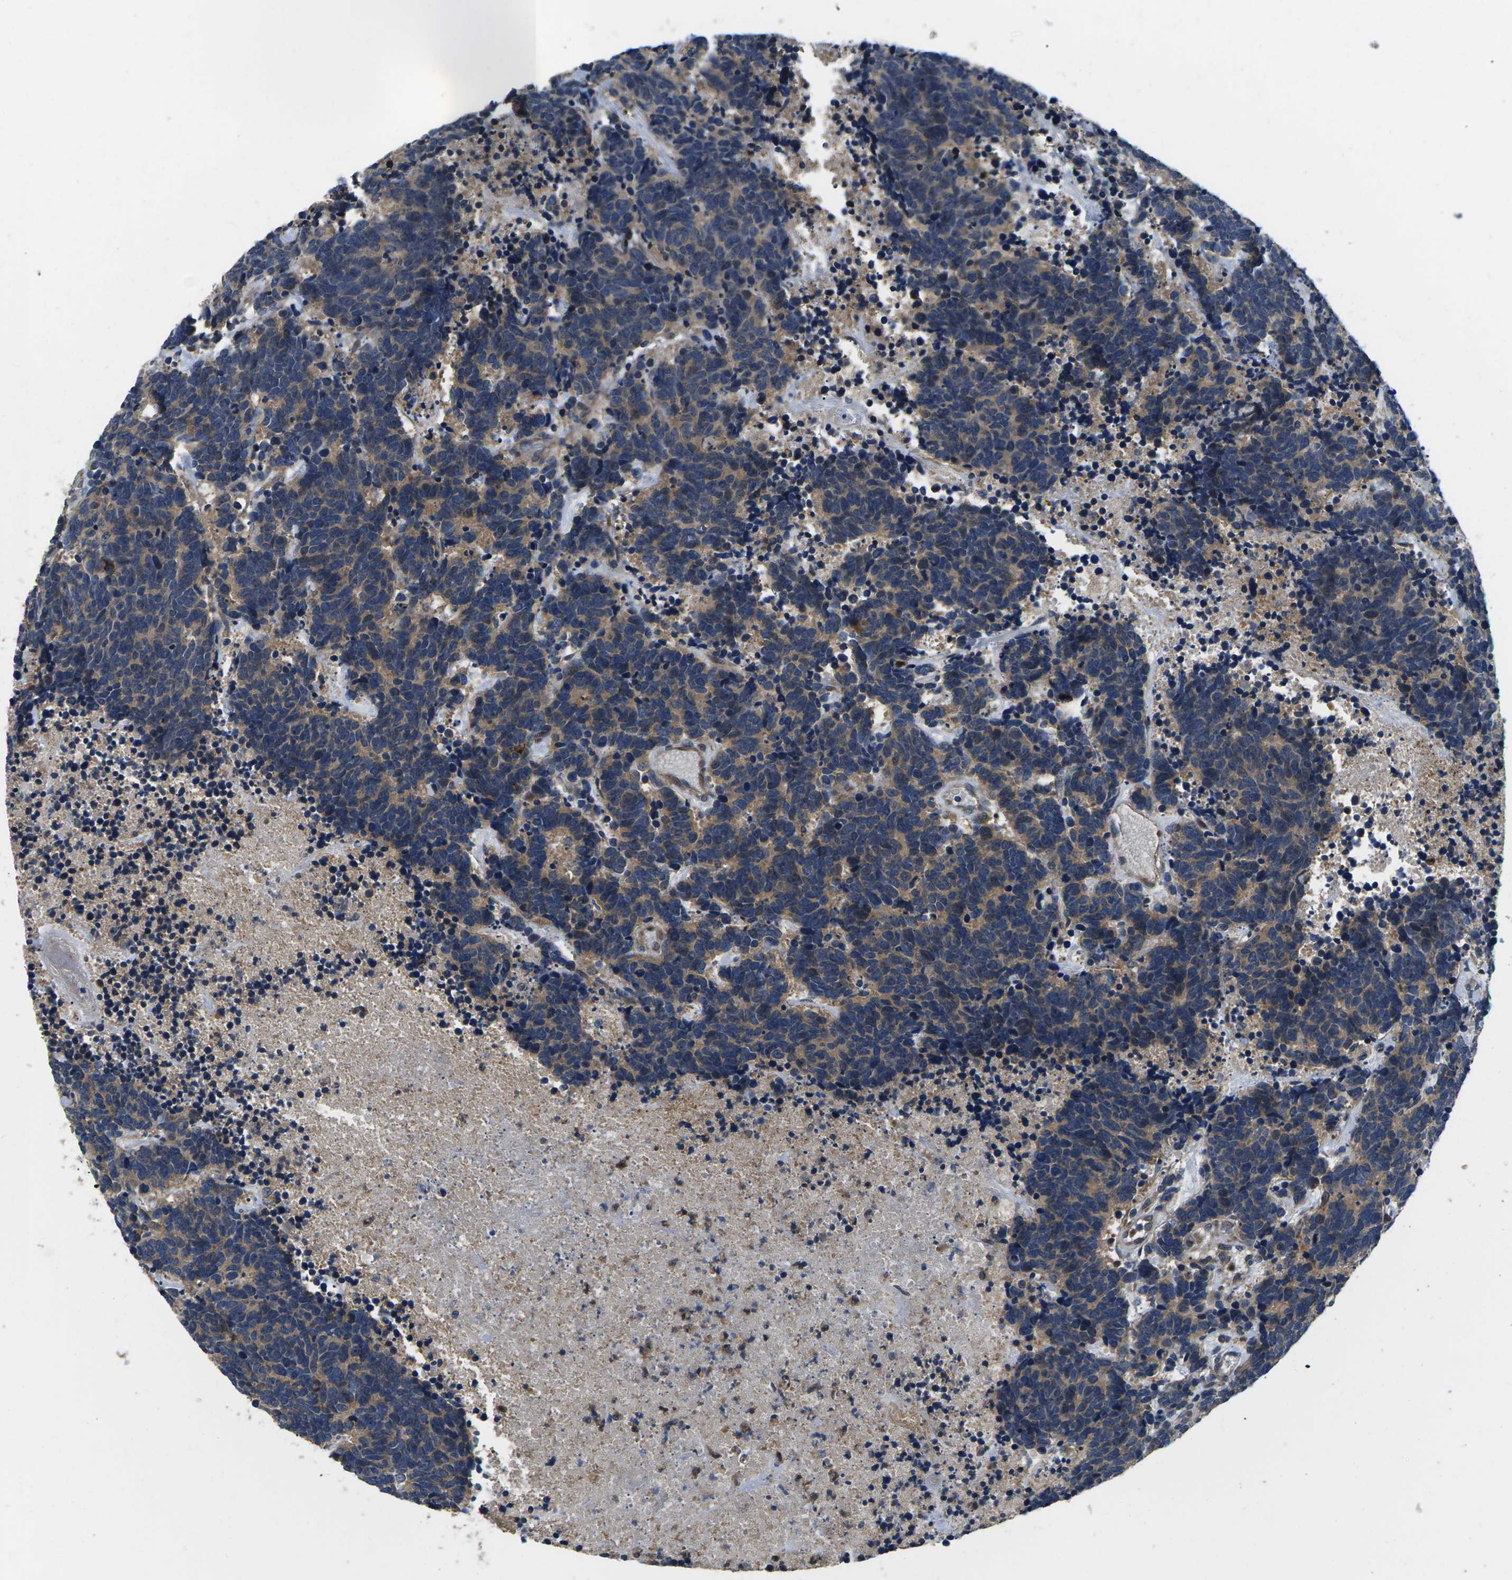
{"staining": {"intensity": "weak", "quantity": ">75%", "location": "cytoplasmic/membranous"}, "tissue": "carcinoid", "cell_type": "Tumor cells", "image_type": "cancer", "snomed": [{"axis": "morphology", "description": "Carcinoma, NOS"}, {"axis": "morphology", "description": "Carcinoid, malignant, NOS"}, {"axis": "topography", "description": "Urinary bladder"}], "caption": "A histopathology image of human carcinoma stained for a protein demonstrates weak cytoplasmic/membranous brown staining in tumor cells. (DAB (3,3'-diaminobenzidine) = brown stain, brightfield microscopy at high magnification).", "gene": "PLCE1", "patient": {"sex": "male", "age": 57}}